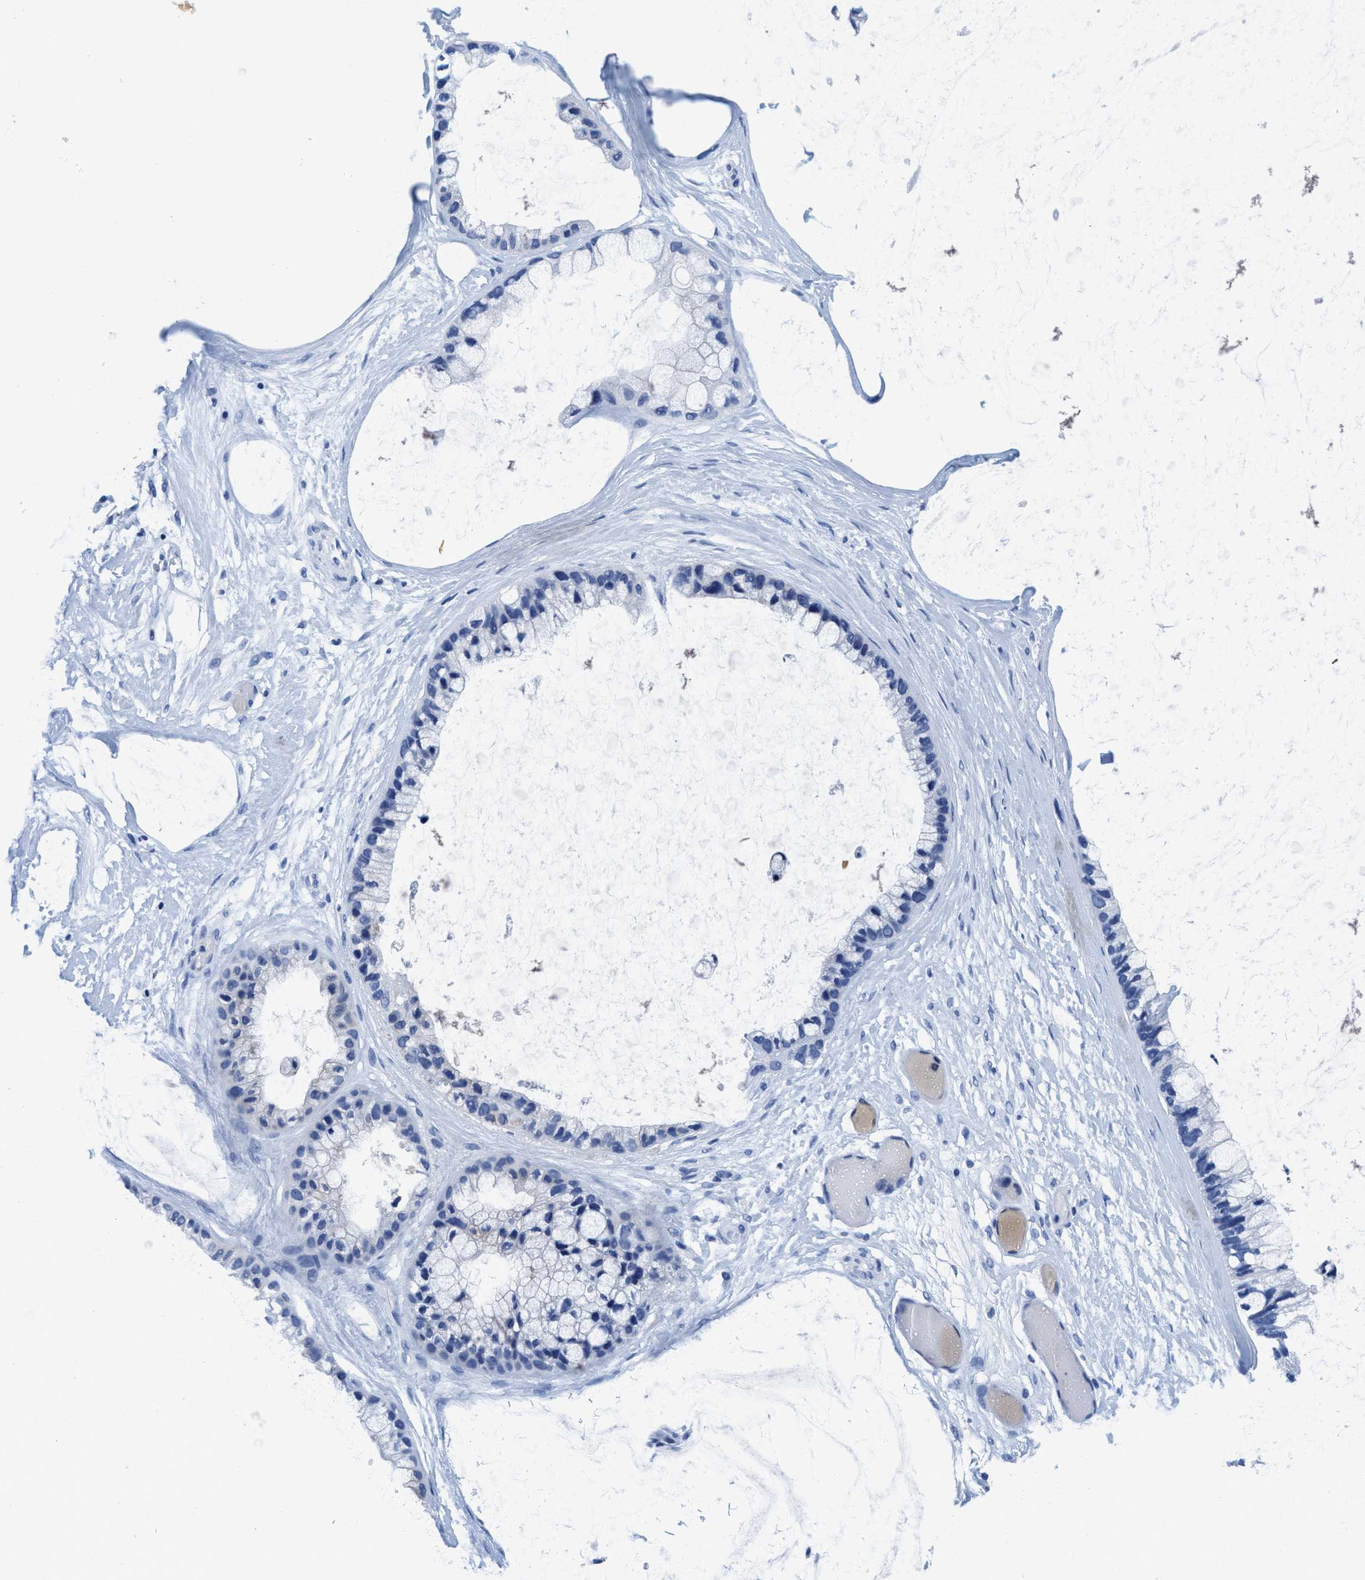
{"staining": {"intensity": "negative", "quantity": "none", "location": "none"}, "tissue": "ovarian cancer", "cell_type": "Tumor cells", "image_type": "cancer", "snomed": [{"axis": "morphology", "description": "Cystadenocarcinoma, mucinous, NOS"}, {"axis": "topography", "description": "Ovary"}], "caption": "Mucinous cystadenocarcinoma (ovarian) stained for a protein using immunohistochemistry reveals no positivity tumor cells.", "gene": "TTC3", "patient": {"sex": "female", "age": 39}}